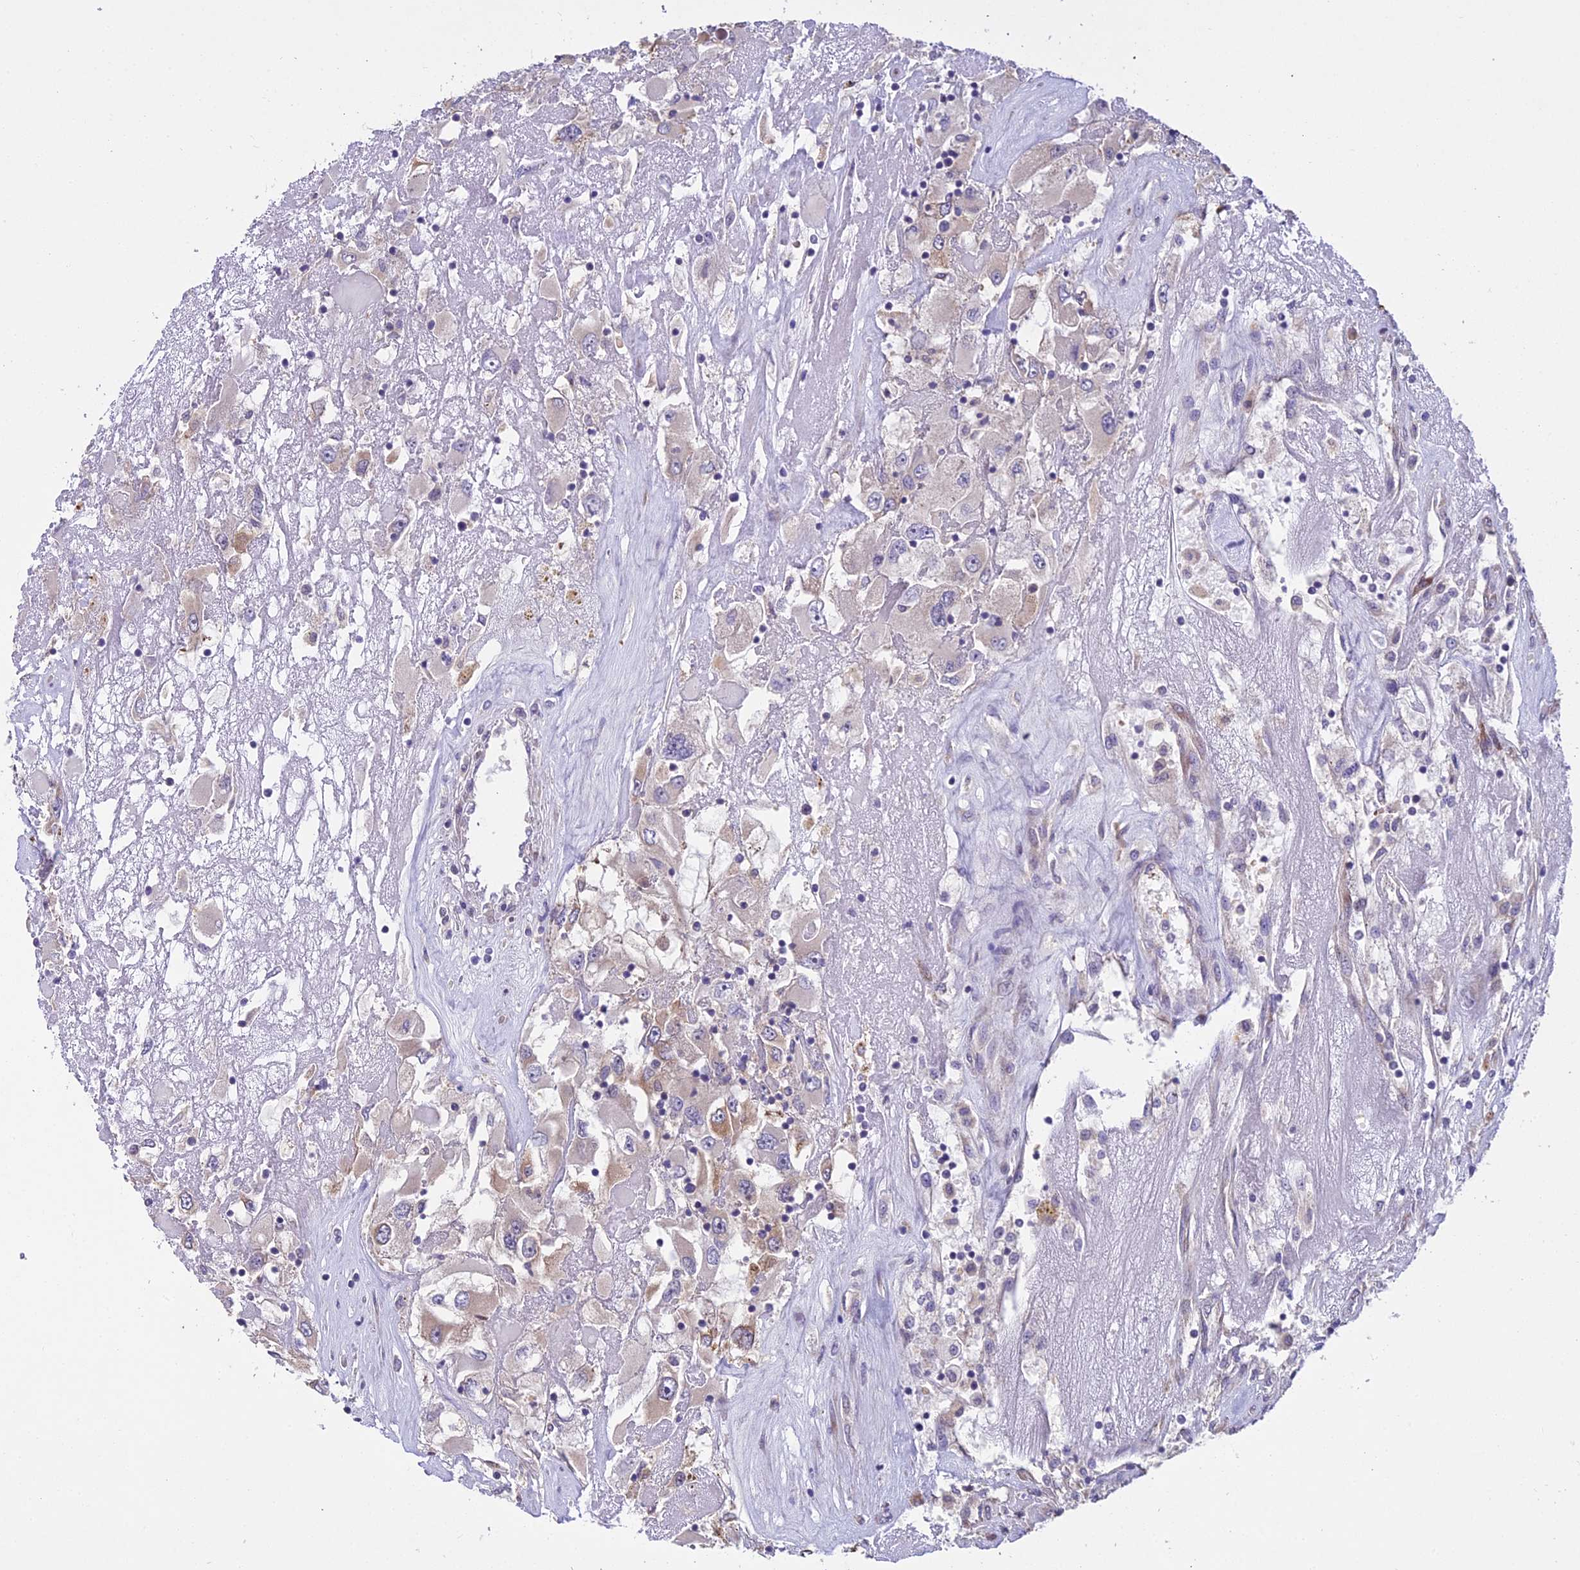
{"staining": {"intensity": "moderate", "quantity": "<25%", "location": "cytoplasmic/membranous"}, "tissue": "renal cancer", "cell_type": "Tumor cells", "image_type": "cancer", "snomed": [{"axis": "morphology", "description": "Adenocarcinoma, NOS"}, {"axis": "topography", "description": "Kidney"}], "caption": "IHC photomicrograph of human renal cancer stained for a protein (brown), which reveals low levels of moderate cytoplasmic/membranous staining in approximately <25% of tumor cells.", "gene": "CENPL", "patient": {"sex": "female", "age": 52}}